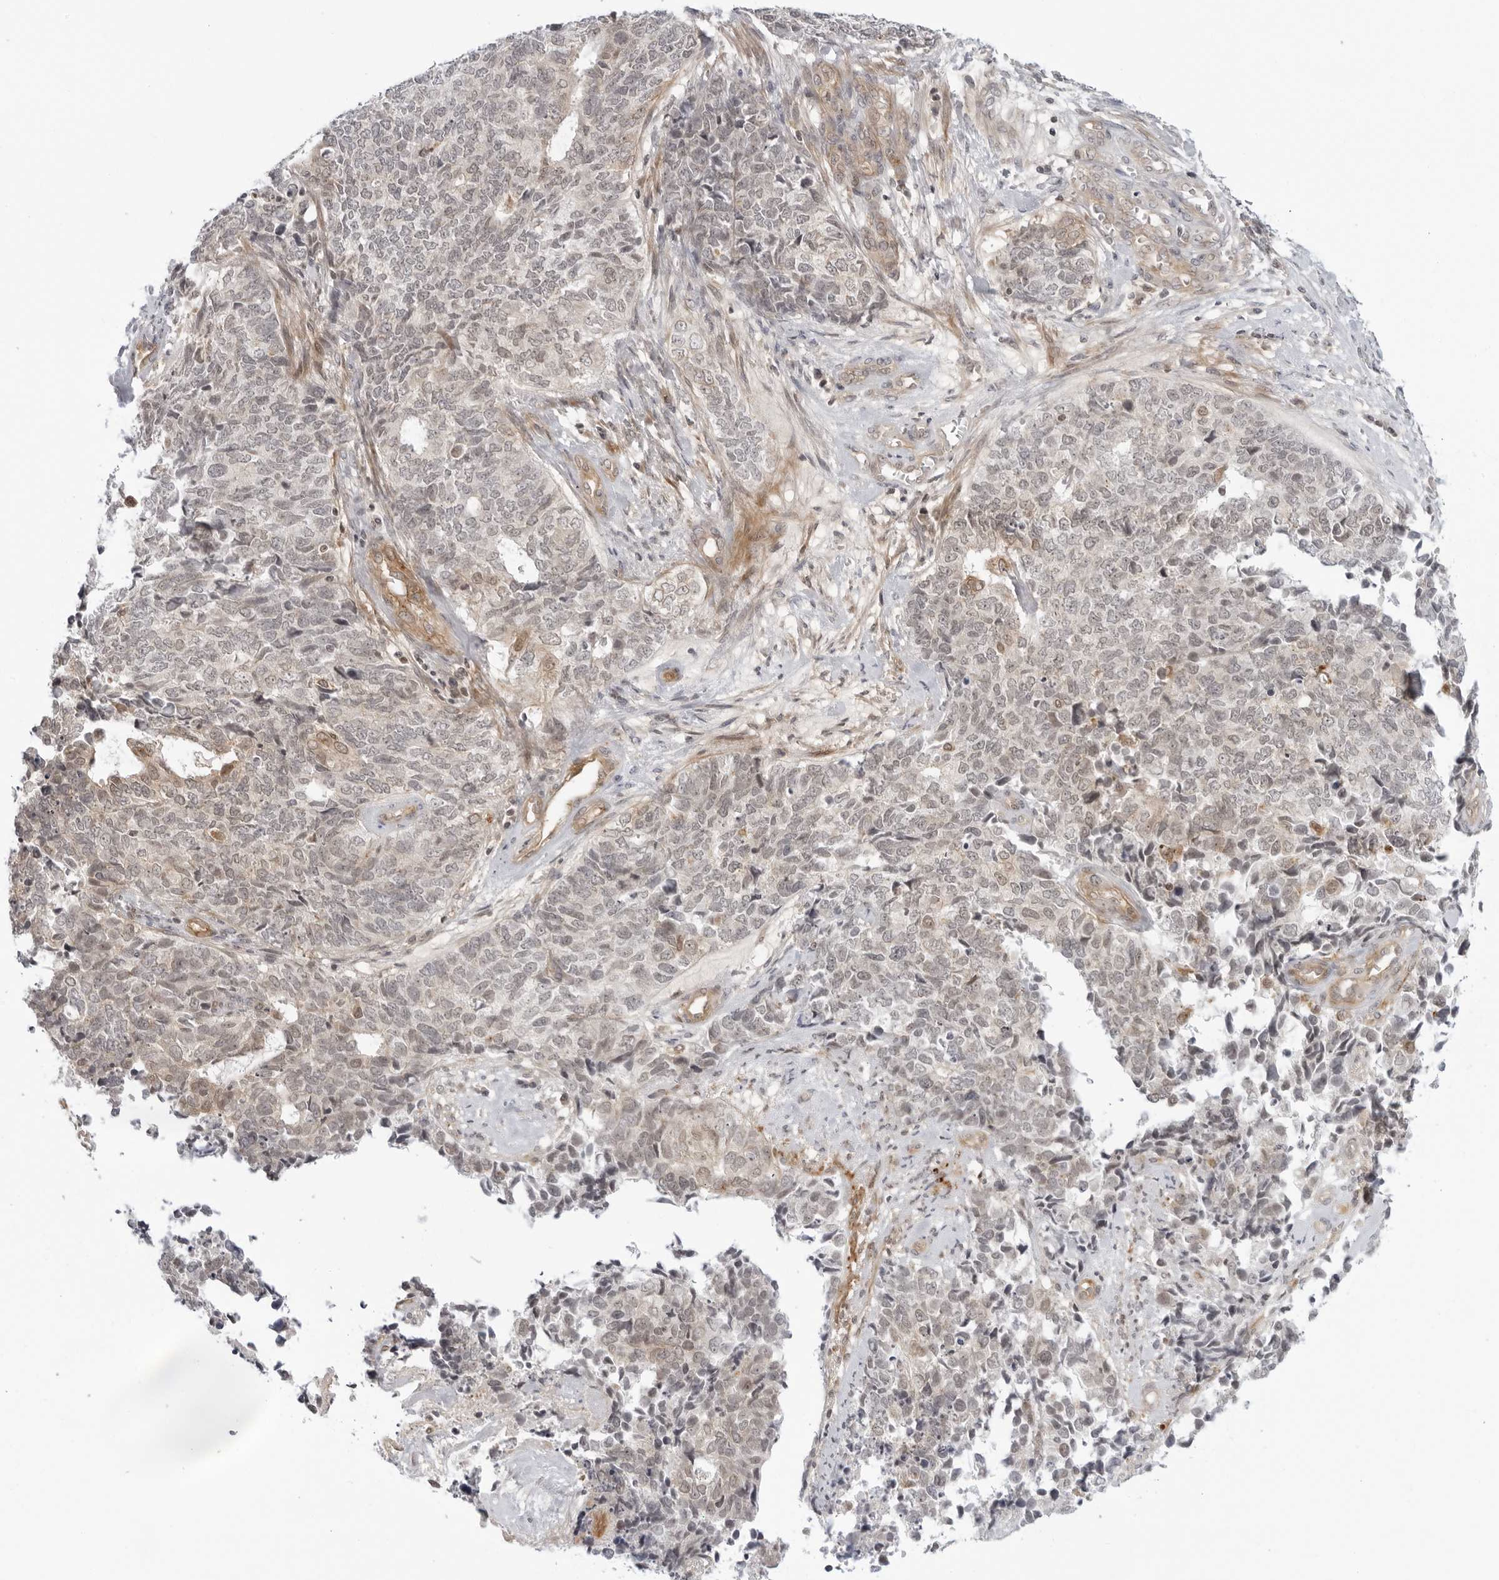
{"staining": {"intensity": "negative", "quantity": "none", "location": "none"}, "tissue": "cervical cancer", "cell_type": "Tumor cells", "image_type": "cancer", "snomed": [{"axis": "morphology", "description": "Squamous cell carcinoma, NOS"}, {"axis": "topography", "description": "Cervix"}], "caption": "High power microscopy photomicrograph of an immunohistochemistry histopathology image of cervical cancer, revealing no significant positivity in tumor cells.", "gene": "SUGCT", "patient": {"sex": "female", "age": 63}}